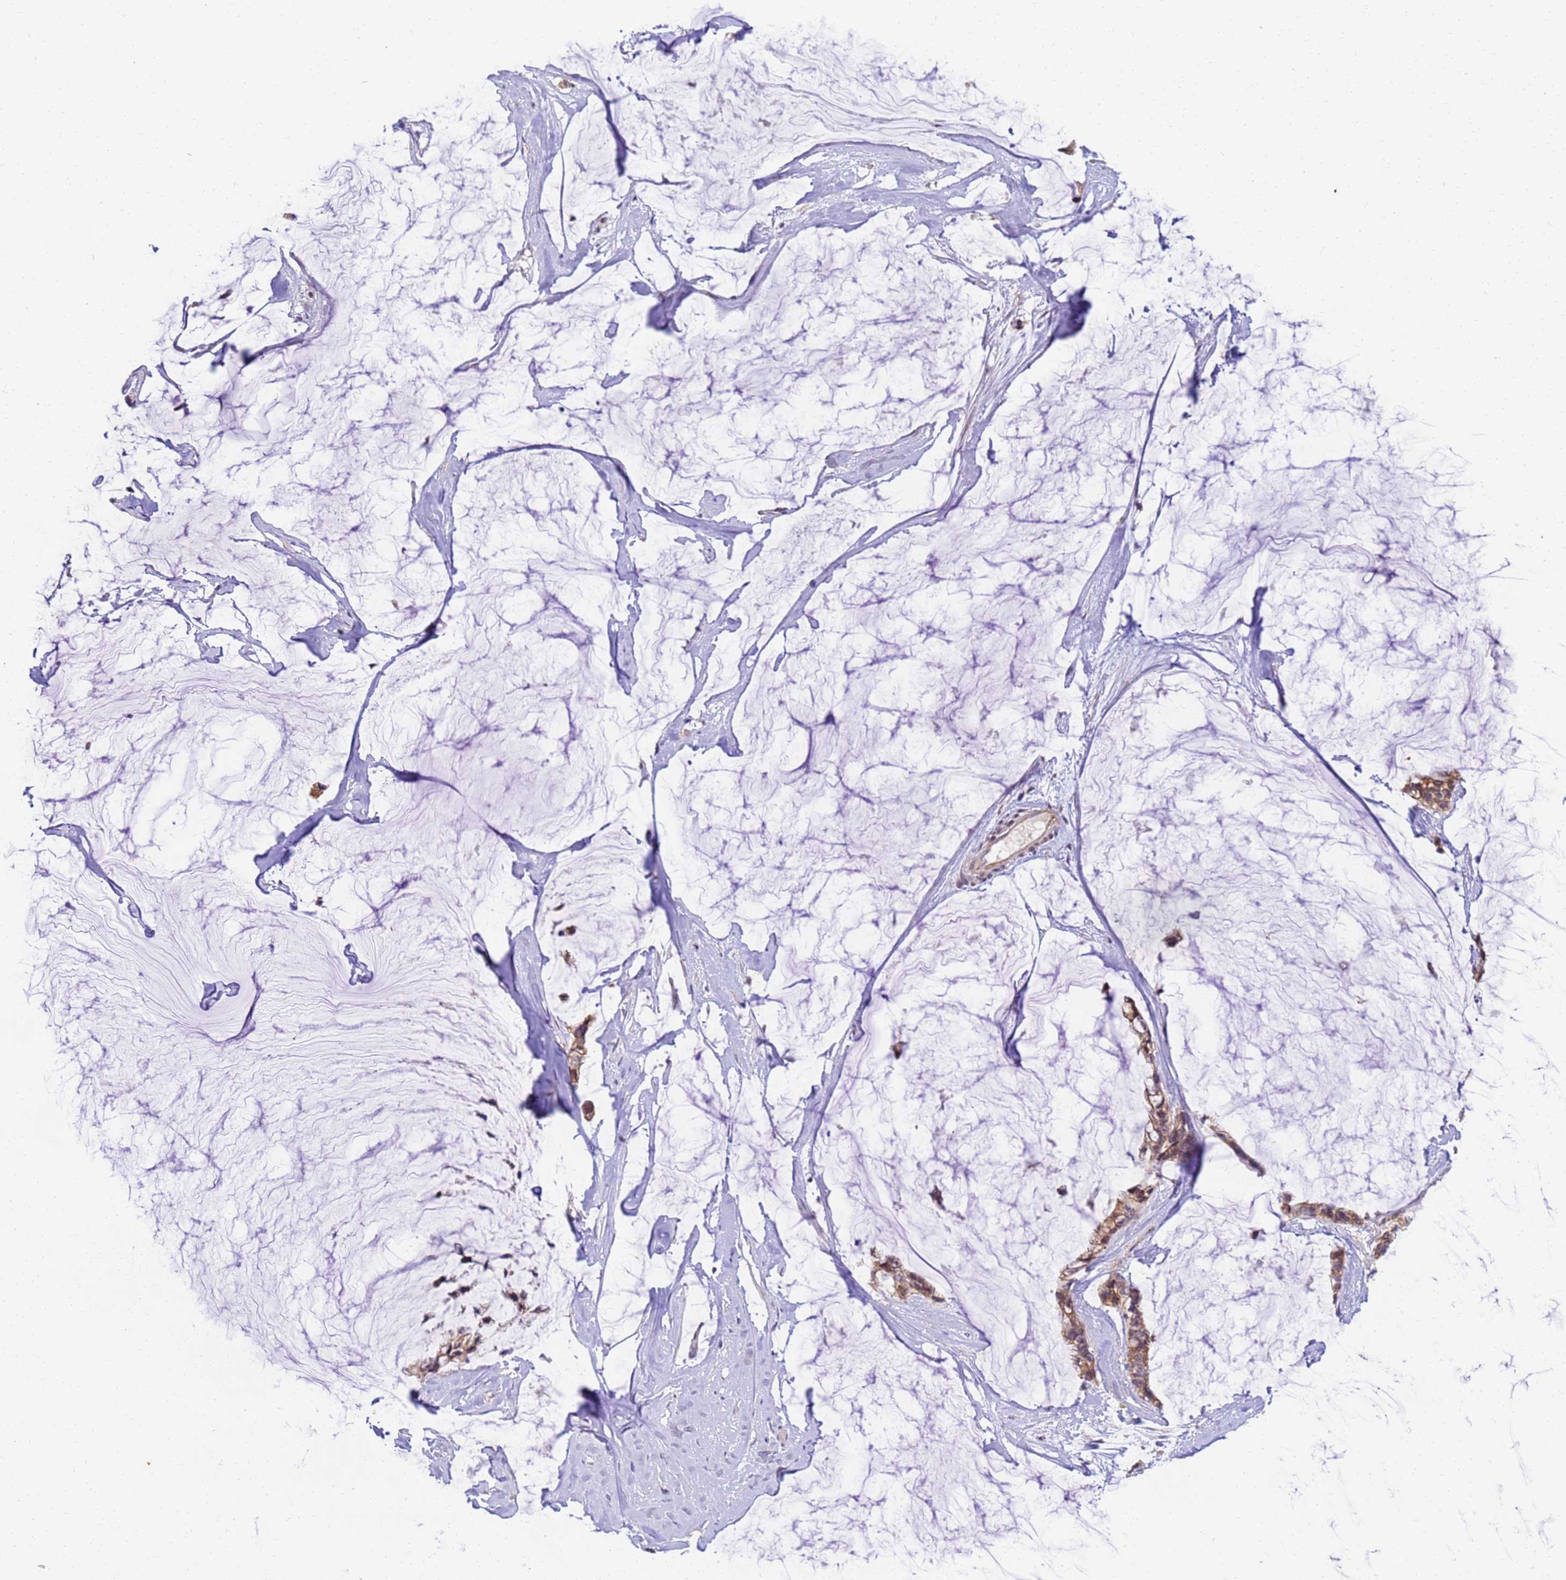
{"staining": {"intensity": "moderate", "quantity": ">75%", "location": "cytoplasmic/membranous"}, "tissue": "ovarian cancer", "cell_type": "Tumor cells", "image_type": "cancer", "snomed": [{"axis": "morphology", "description": "Cystadenocarcinoma, mucinous, NOS"}, {"axis": "topography", "description": "Ovary"}], "caption": "There is medium levels of moderate cytoplasmic/membranous expression in tumor cells of ovarian mucinous cystadenocarcinoma, as demonstrated by immunohistochemical staining (brown color).", "gene": "RAPGEF3", "patient": {"sex": "female", "age": 39}}